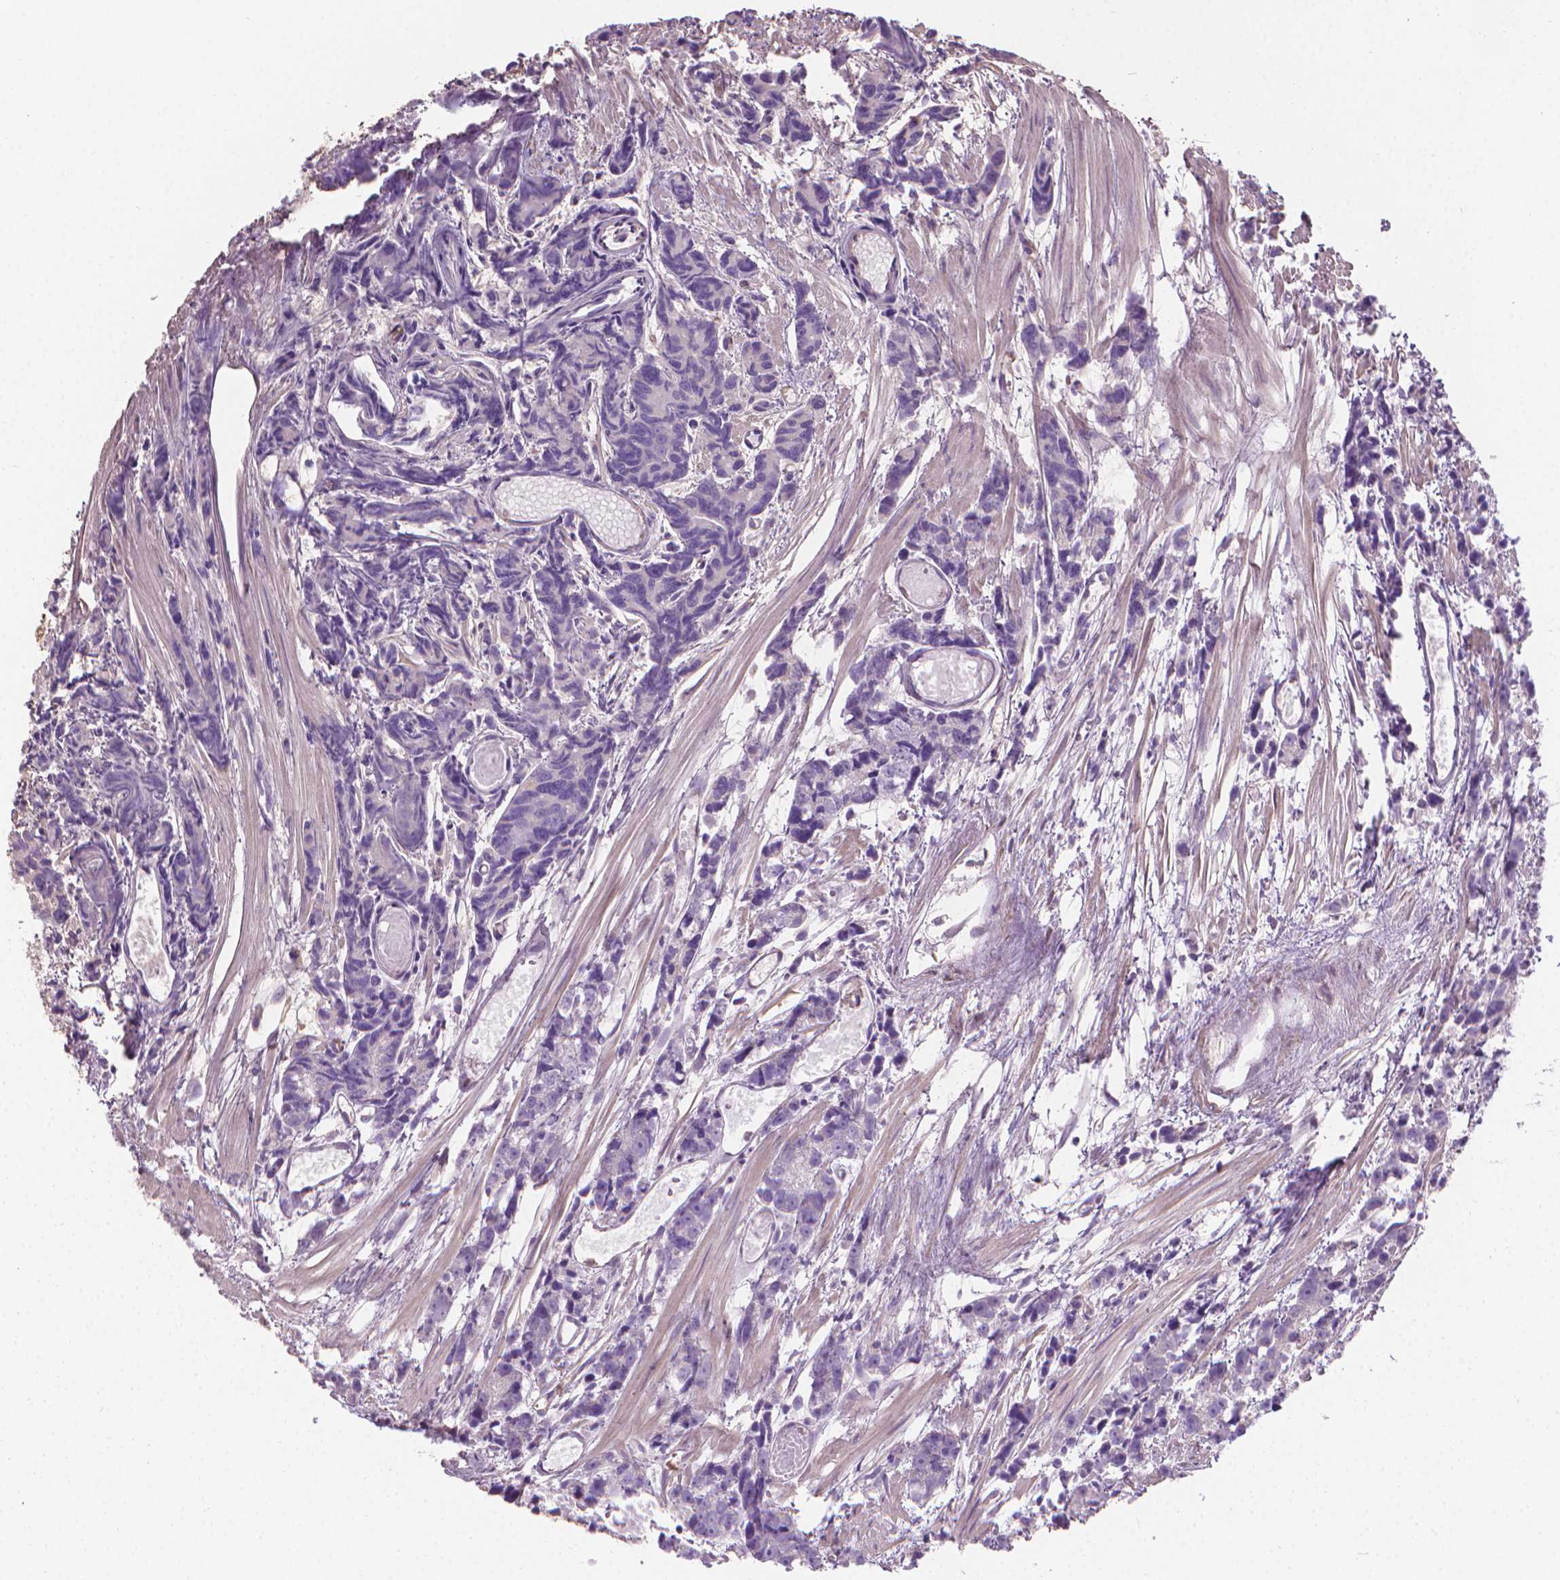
{"staining": {"intensity": "negative", "quantity": "none", "location": "none"}, "tissue": "prostate cancer", "cell_type": "Tumor cells", "image_type": "cancer", "snomed": [{"axis": "morphology", "description": "Adenocarcinoma, High grade"}, {"axis": "topography", "description": "Prostate"}], "caption": "The immunohistochemistry (IHC) histopathology image has no significant positivity in tumor cells of prostate cancer (high-grade adenocarcinoma) tissue.", "gene": "CABCOCO1", "patient": {"sex": "male", "age": 77}}